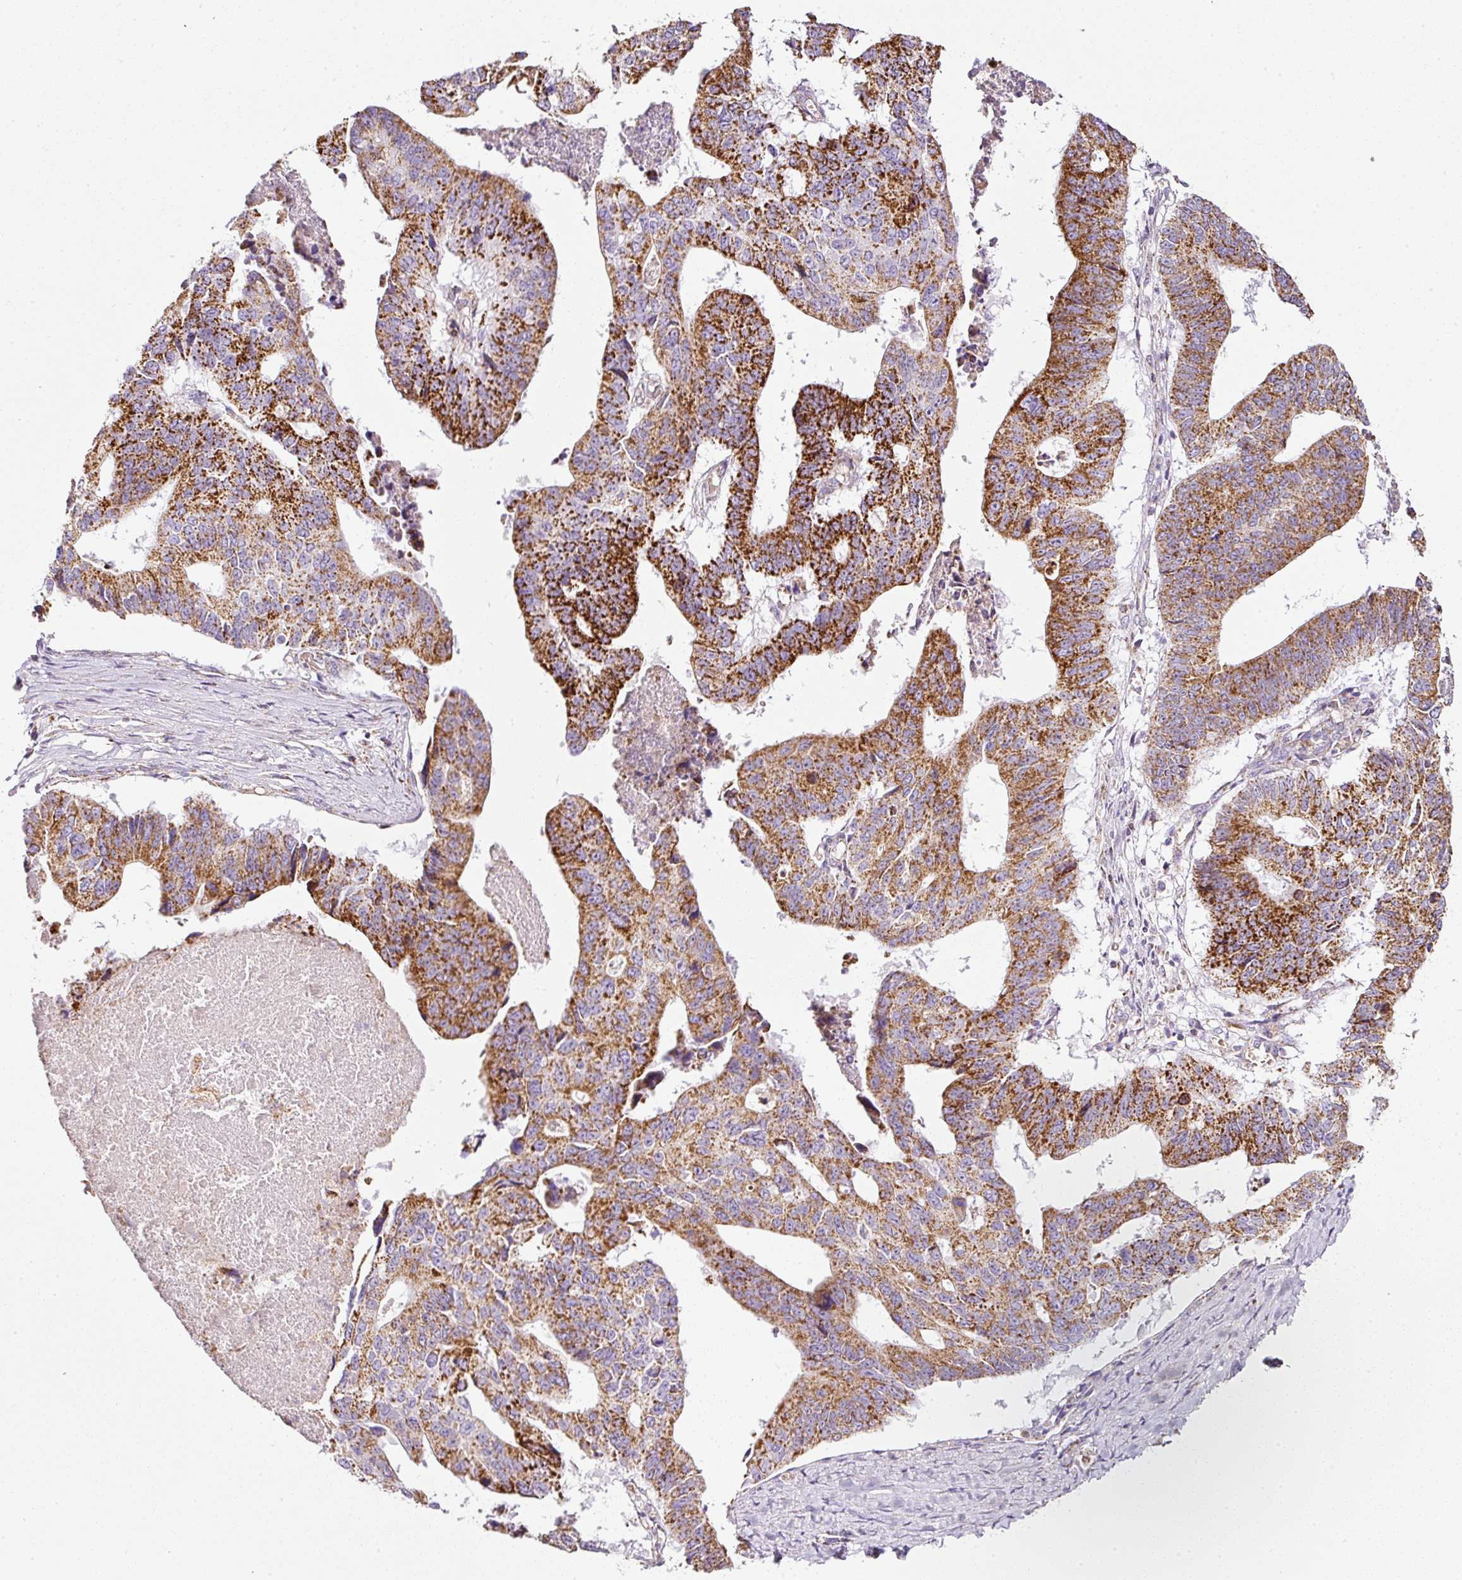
{"staining": {"intensity": "strong", "quantity": ">75%", "location": "cytoplasmic/membranous"}, "tissue": "stomach cancer", "cell_type": "Tumor cells", "image_type": "cancer", "snomed": [{"axis": "morphology", "description": "Adenocarcinoma, NOS"}, {"axis": "topography", "description": "Stomach"}], "caption": "Immunohistochemical staining of human adenocarcinoma (stomach) demonstrates high levels of strong cytoplasmic/membranous protein staining in approximately >75% of tumor cells.", "gene": "SDHA", "patient": {"sex": "male", "age": 59}}